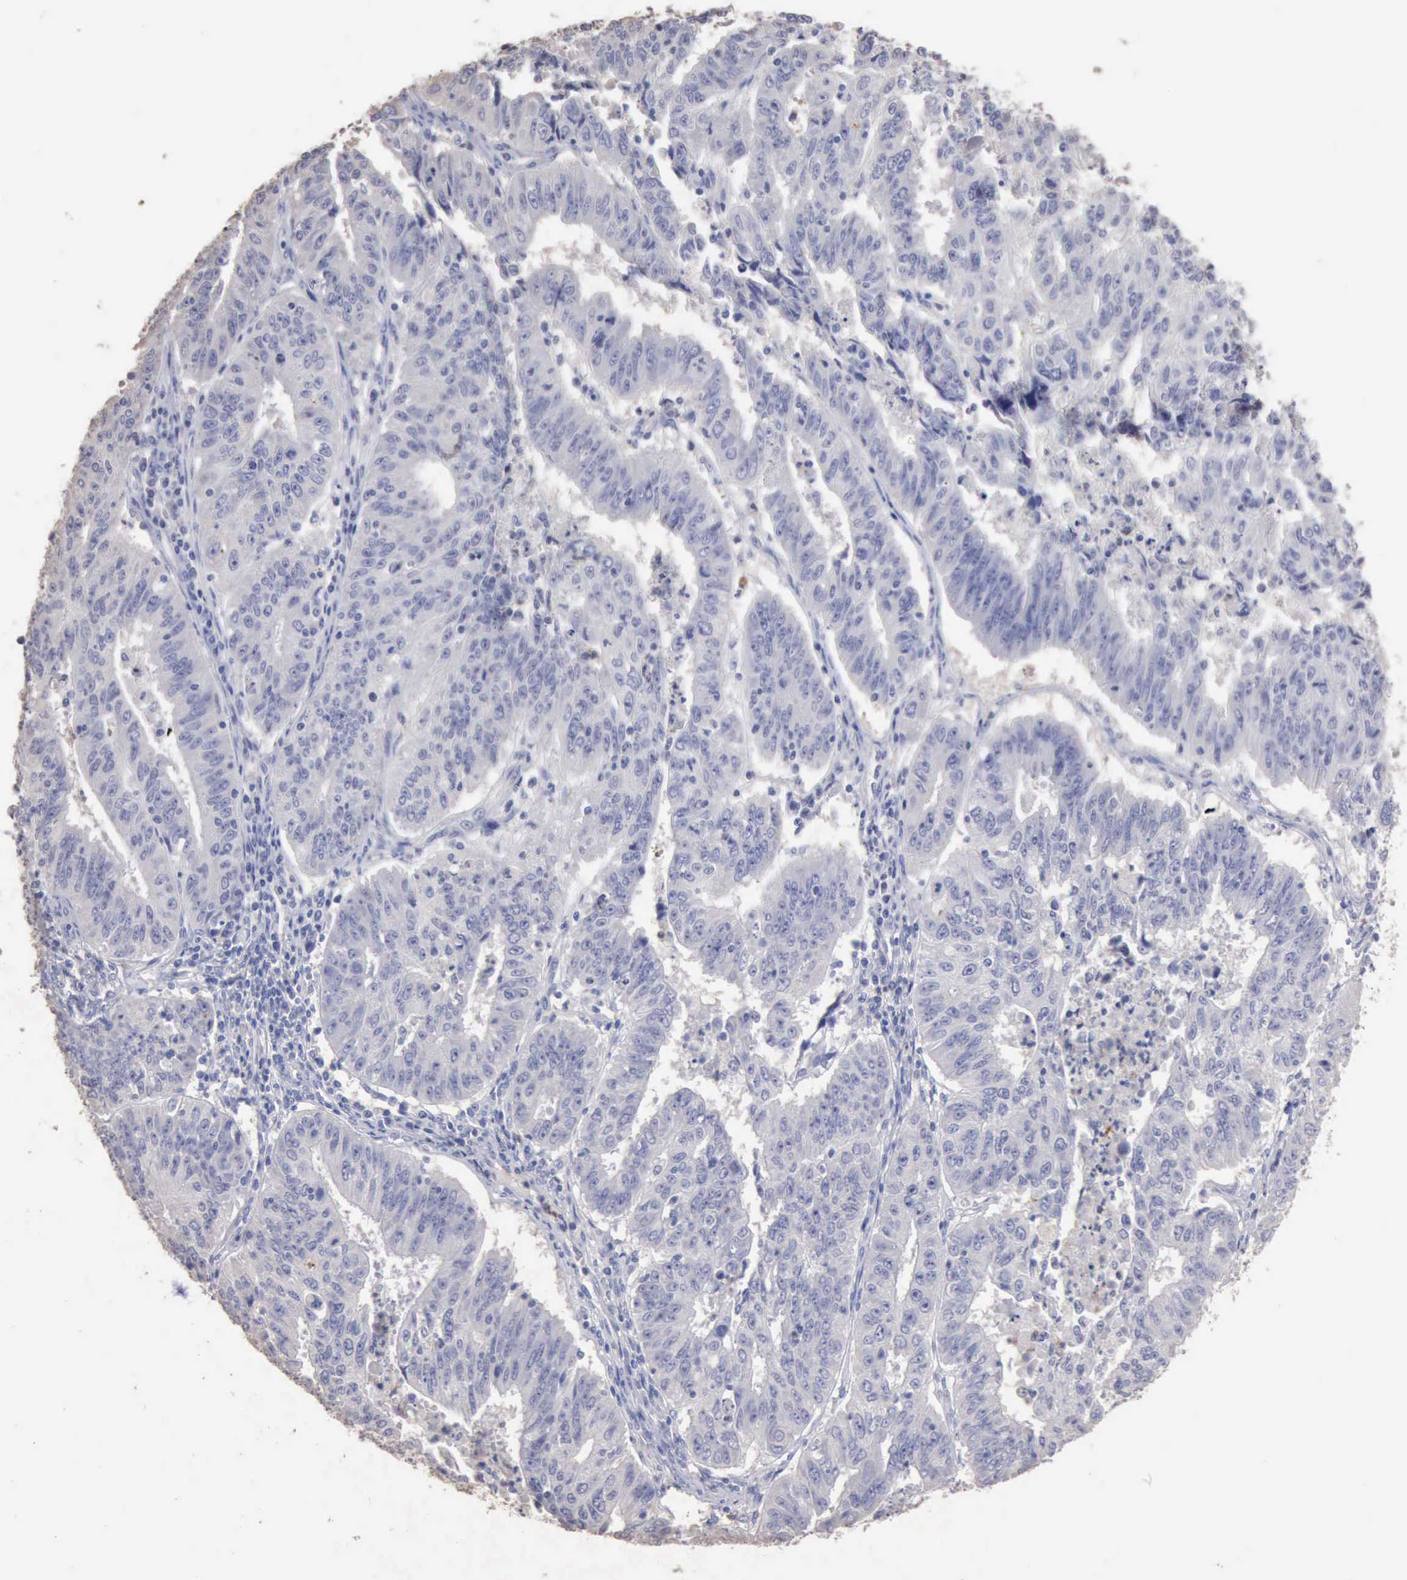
{"staining": {"intensity": "negative", "quantity": "none", "location": "none"}, "tissue": "endometrial cancer", "cell_type": "Tumor cells", "image_type": "cancer", "snomed": [{"axis": "morphology", "description": "Adenocarcinoma, NOS"}, {"axis": "topography", "description": "Endometrium"}], "caption": "IHC micrograph of endometrial adenocarcinoma stained for a protein (brown), which shows no expression in tumor cells.", "gene": "KRT6B", "patient": {"sex": "female", "age": 42}}